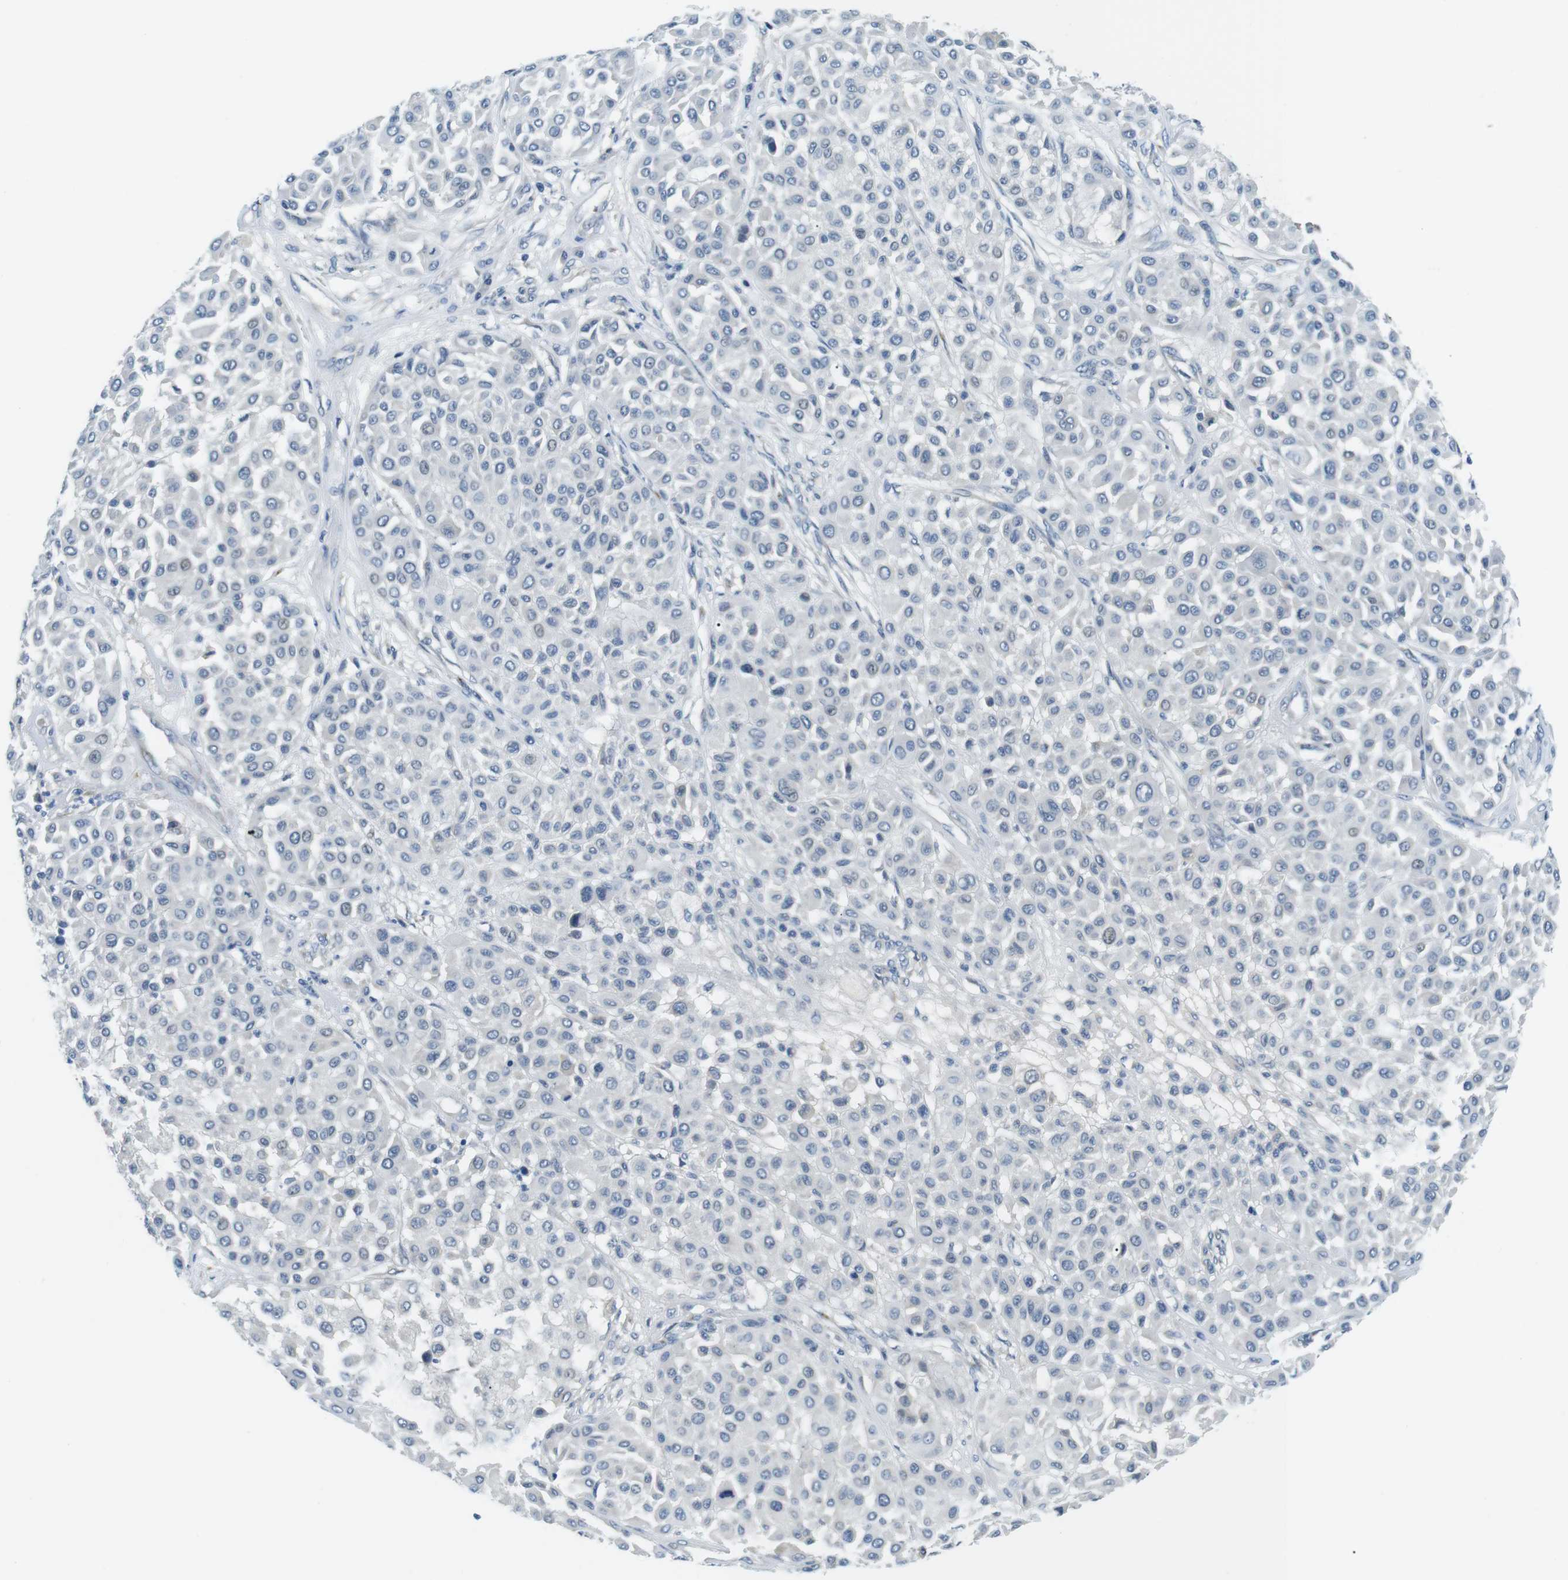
{"staining": {"intensity": "negative", "quantity": "none", "location": "none"}, "tissue": "melanoma", "cell_type": "Tumor cells", "image_type": "cancer", "snomed": [{"axis": "morphology", "description": "Malignant melanoma, Metastatic site"}, {"axis": "topography", "description": "Soft tissue"}], "caption": "The photomicrograph shows no significant expression in tumor cells of malignant melanoma (metastatic site).", "gene": "WSCD1", "patient": {"sex": "male", "age": 41}}